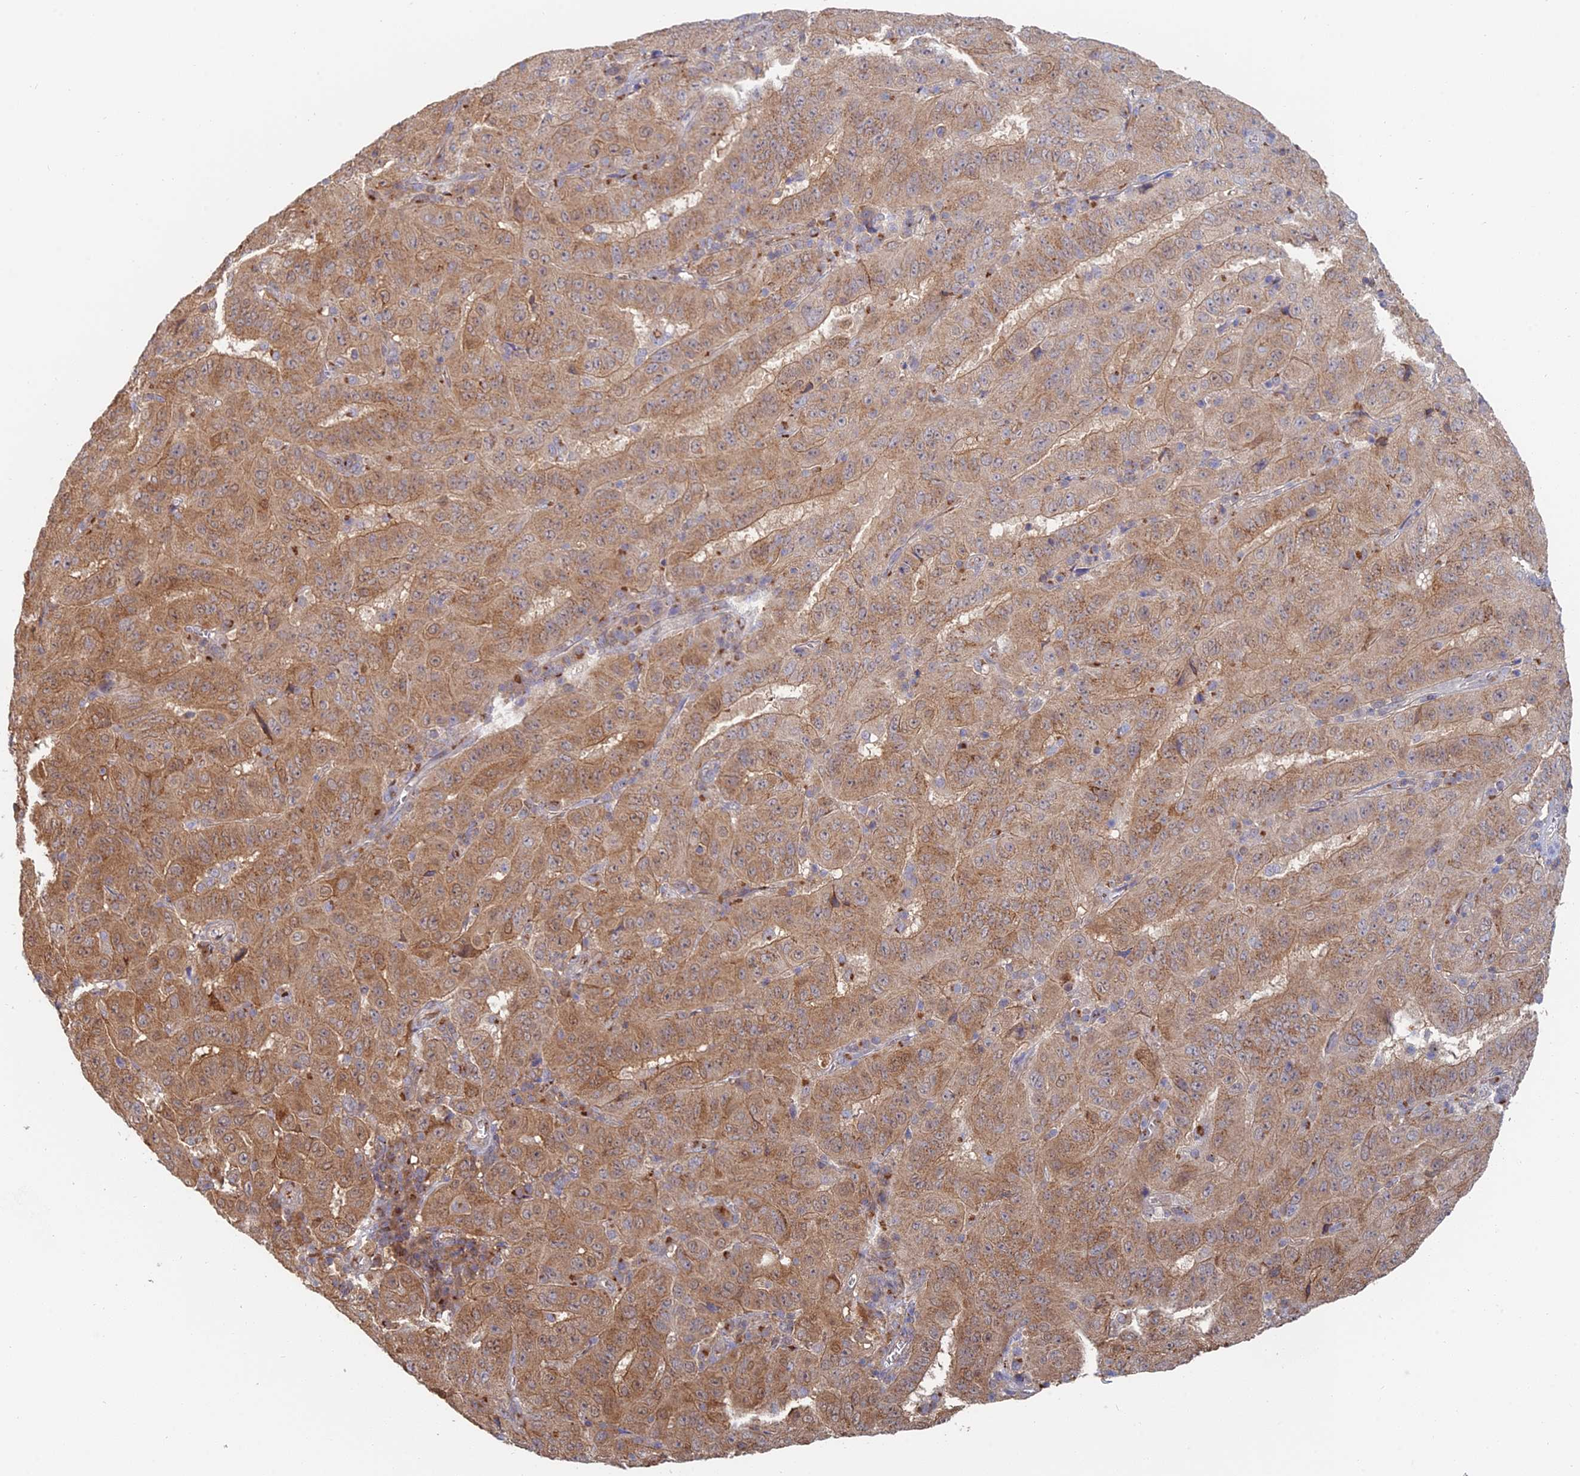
{"staining": {"intensity": "moderate", "quantity": ">75%", "location": "cytoplasmic/membranous"}, "tissue": "pancreatic cancer", "cell_type": "Tumor cells", "image_type": "cancer", "snomed": [{"axis": "morphology", "description": "Adenocarcinoma, NOS"}, {"axis": "topography", "description": "Pancreas"}], "caption": "Immunohistochemistry (IHC) of human pancreatic adenocarcinoma displays medium levels of moderate cytoplasmic/membranous staining in approximately >75% of tumor cells. (Brightfield microscopy of DAB IHC at high magnification).", "gene": "HS2ST1", "patient": {"sex": "male", "age": 63}}